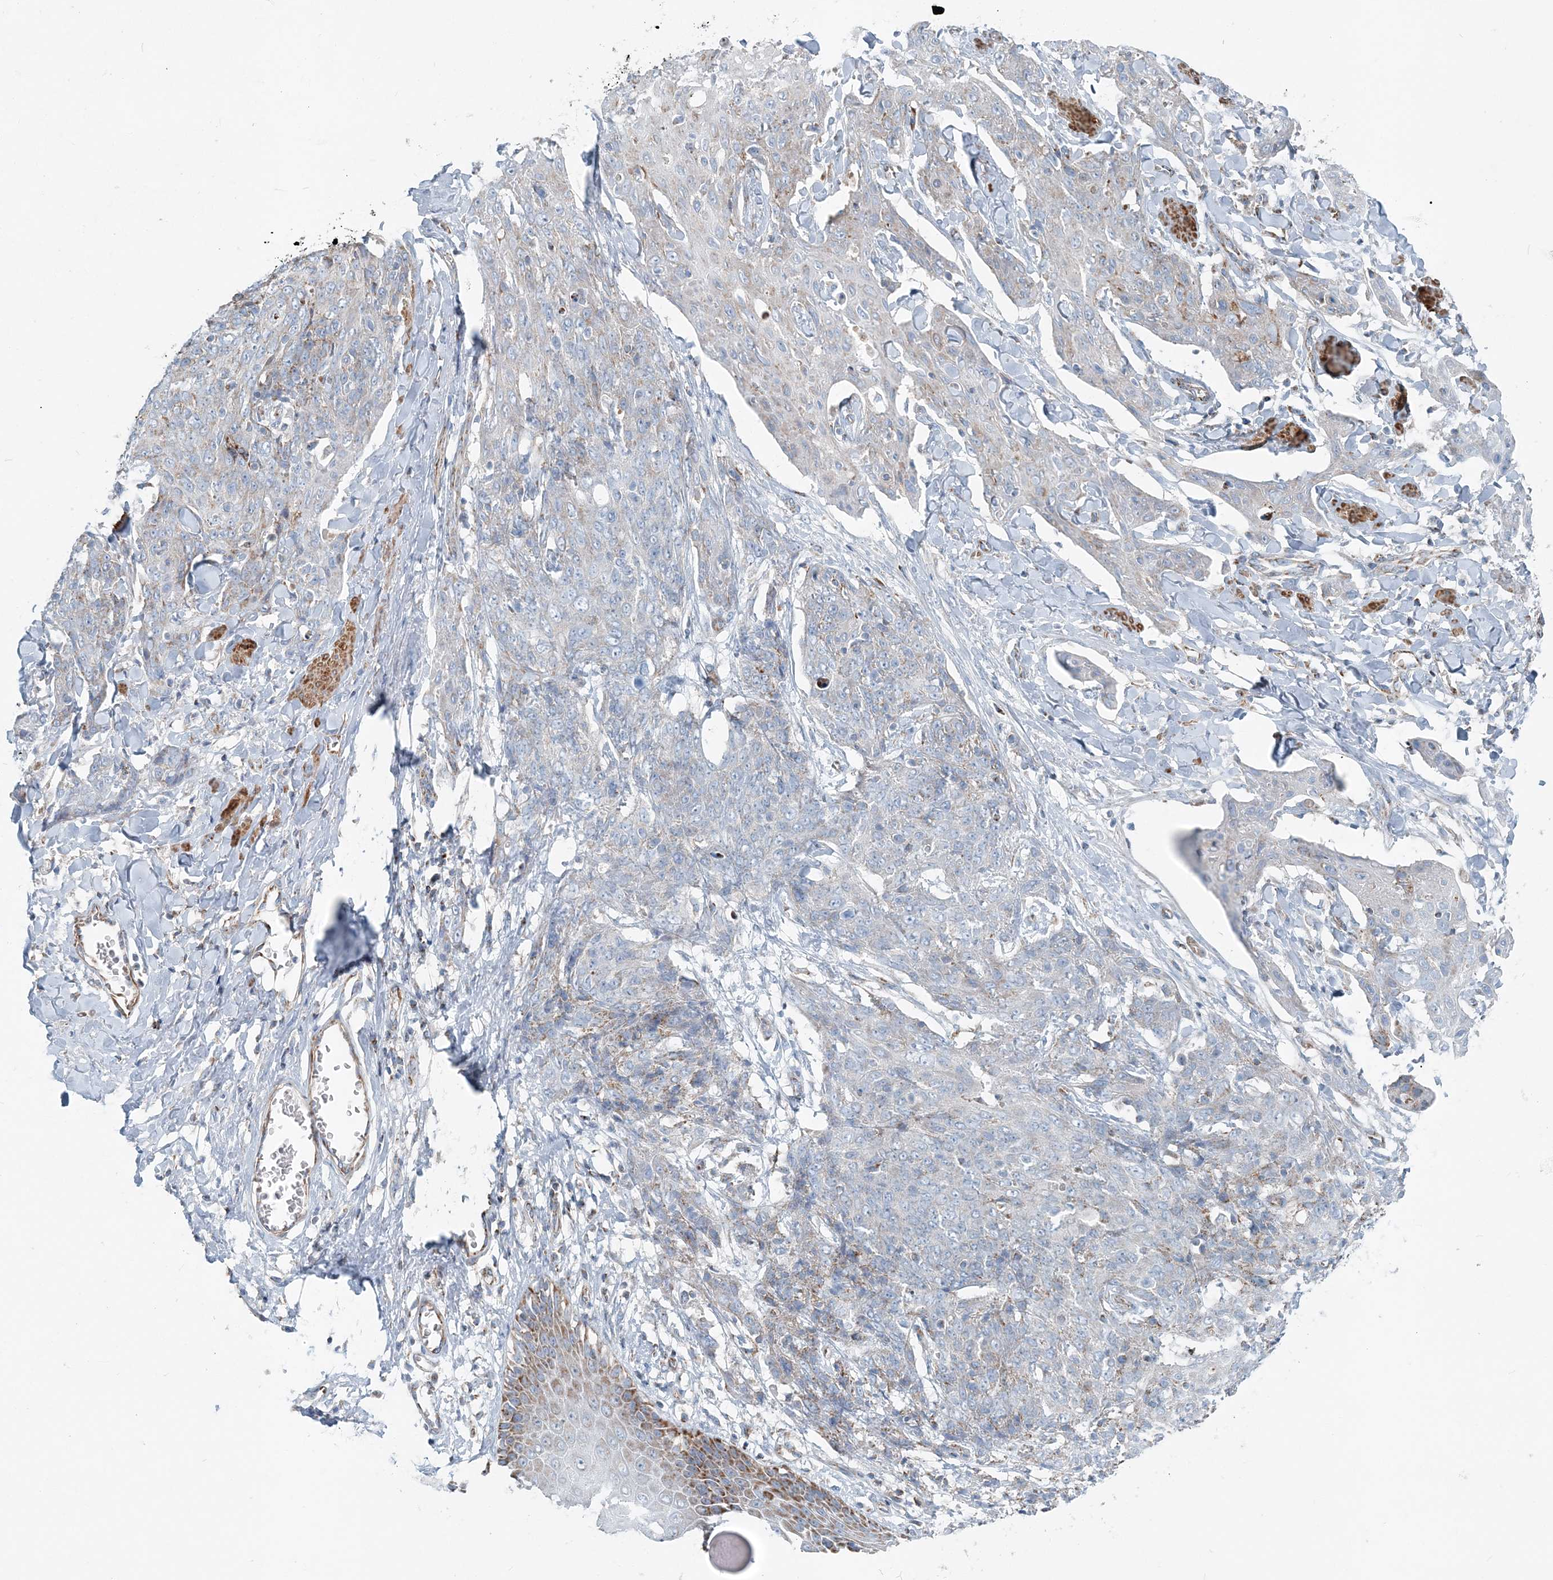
{"staining": {"intensity": "weak", "quantity": "25%-75%", "location": "cytoplasmic/membranous"}, "tissue": "skin cancer", "cell_type": "Tumor cells", "image_type": "cancer", "snomed": [{"axis": "morphology", "description": "Squamous cell carcinoma, NOS"}, {"axis": "topography", "description": "Skin"}, {"axis": "topography", "description": "Vulva"}], "caption": "IHC (DAB) staining of human squamous cell carcinoma (skin) exhibits weak cytoplasmic/membranous protein staining in approximately 25%-75% of tumor cells.", "gene": "INTU", "patient": {"sex": "female", "age": 85}}